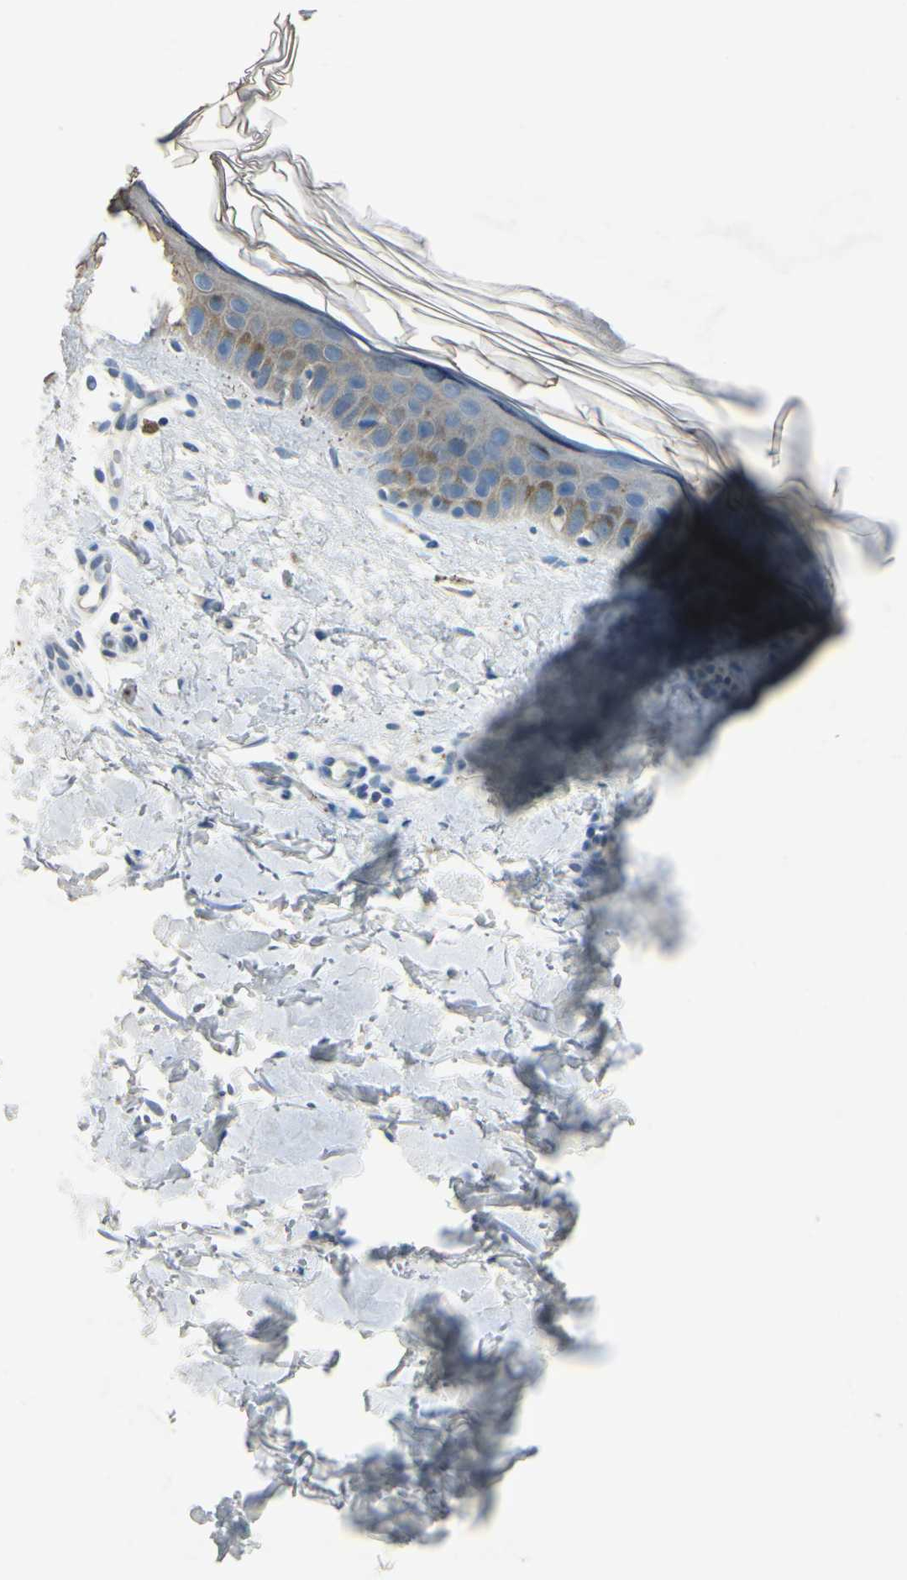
{"staining": {"intensity": "weak", "quantity": "25%-75%", "location": "cytoplasmic/membranous"}, "tissue": "skin", "cell_type": "Fibroblasts", "image_type": "normal", "snomed": [{"axis": "morphology", "description": "Normal tissue, NOS"}, {"axis": "topography", "description": "Skin"}], "caption": "Immunohistochemistry of normal human skin demonstrates low levels of weak cytoplasmic/membranous expression in approximately 25%-75% of fibroblasts. (Stains: DAB in brown, nuclei in blue, Microscopy: brightfield microscopy at high magnification).", "gene": "SNAP91", "patient": {"sex": "female", "age": 56}}